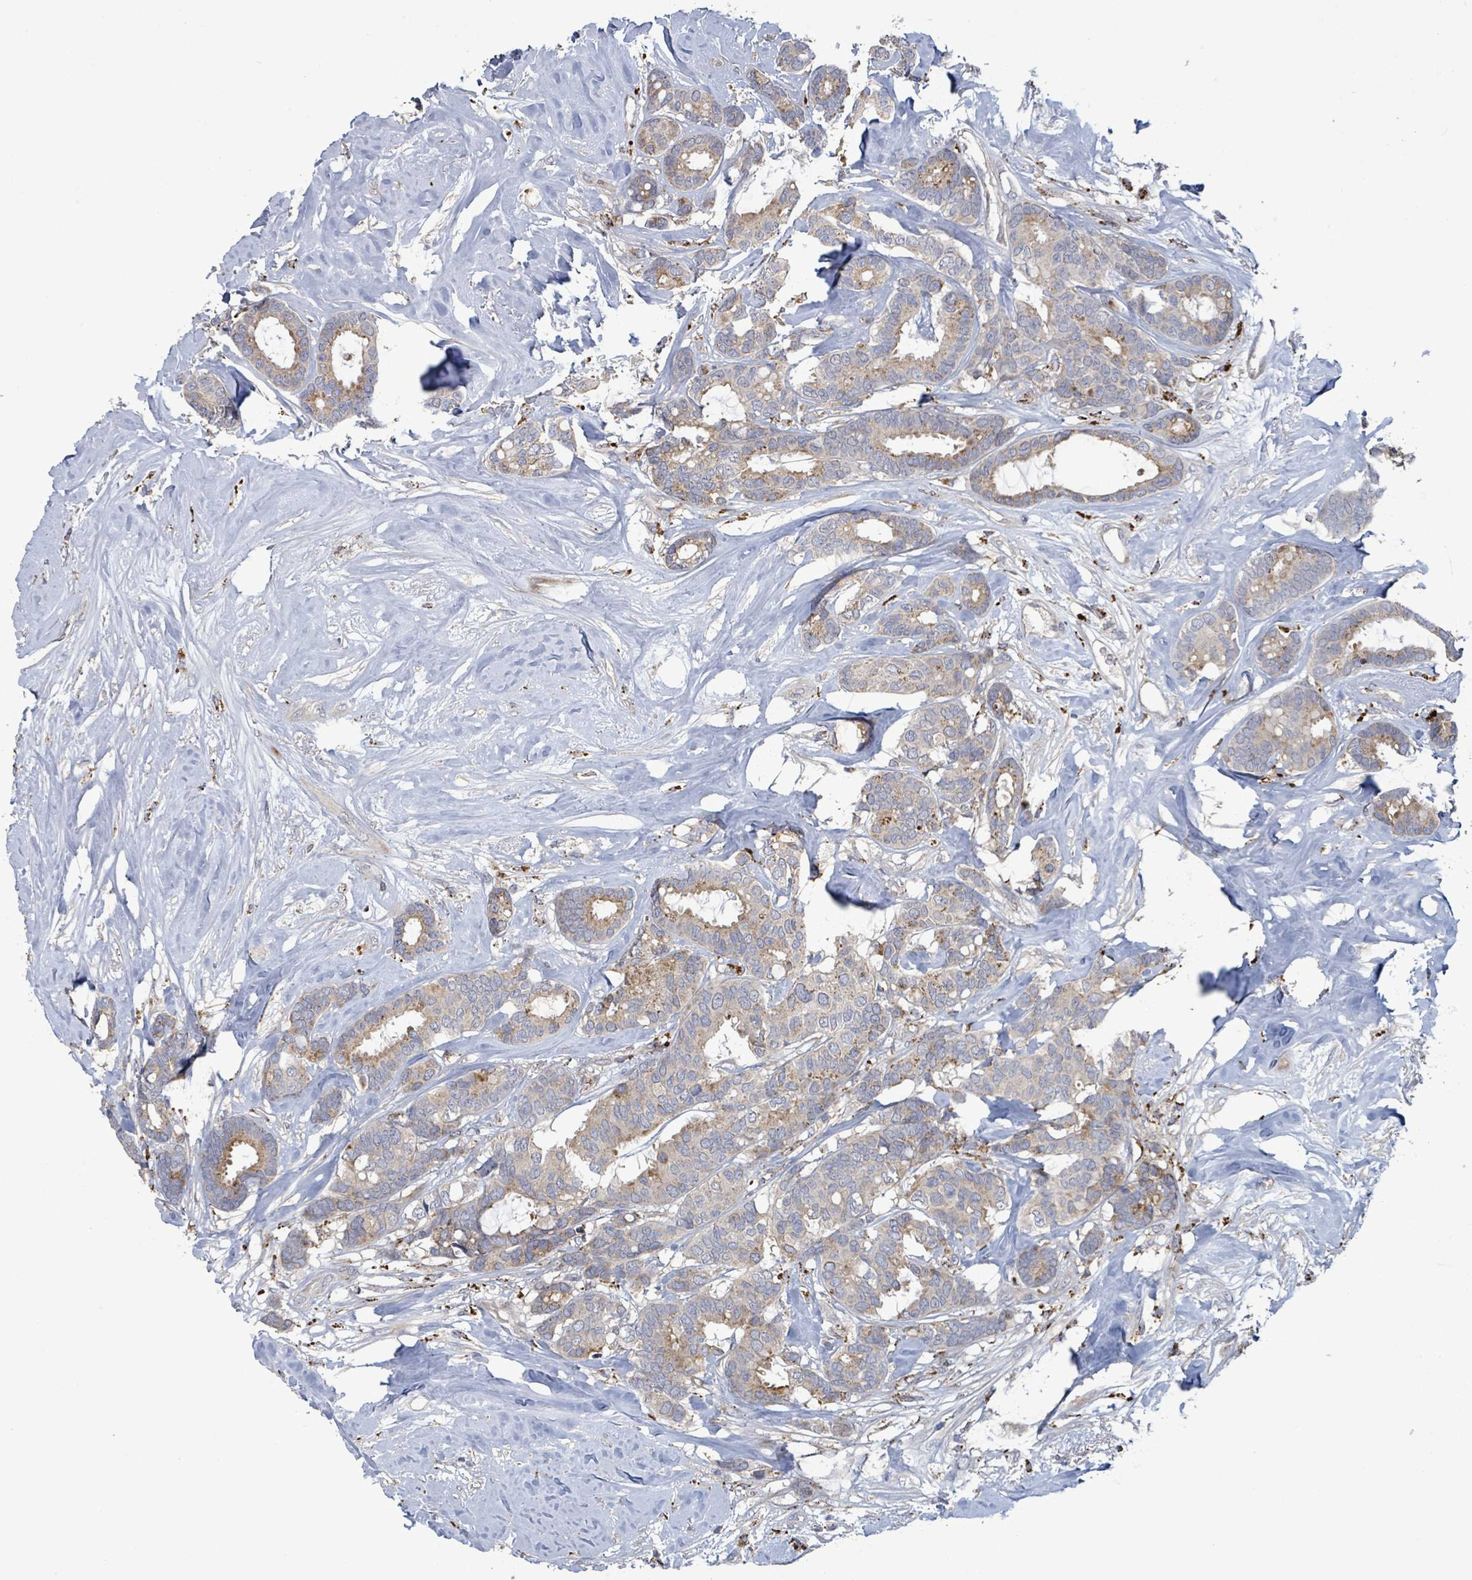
{"staining": {"intensity": "moderate", "quantity": "25%-75%", "location": "cytoplasmic/membranous"}, "tissue": "breast cancer", "cell_type": "Tumor cells", "image_type": "cancer", "snomed": [{"axis": "morphology", "description": "Duct carcinoma"}, {"axis": "topography", "description": "Breast"}], "caption": "Infiltrating ductal carcinoma (breast) was stained to show a protein in brown. There is medium levels of moderate cytoplasmic/membranous staining in about 25%-75% of tumor cells.", "gene": "DIPK2A", "patient": {"sex": "female", "age": 87}}